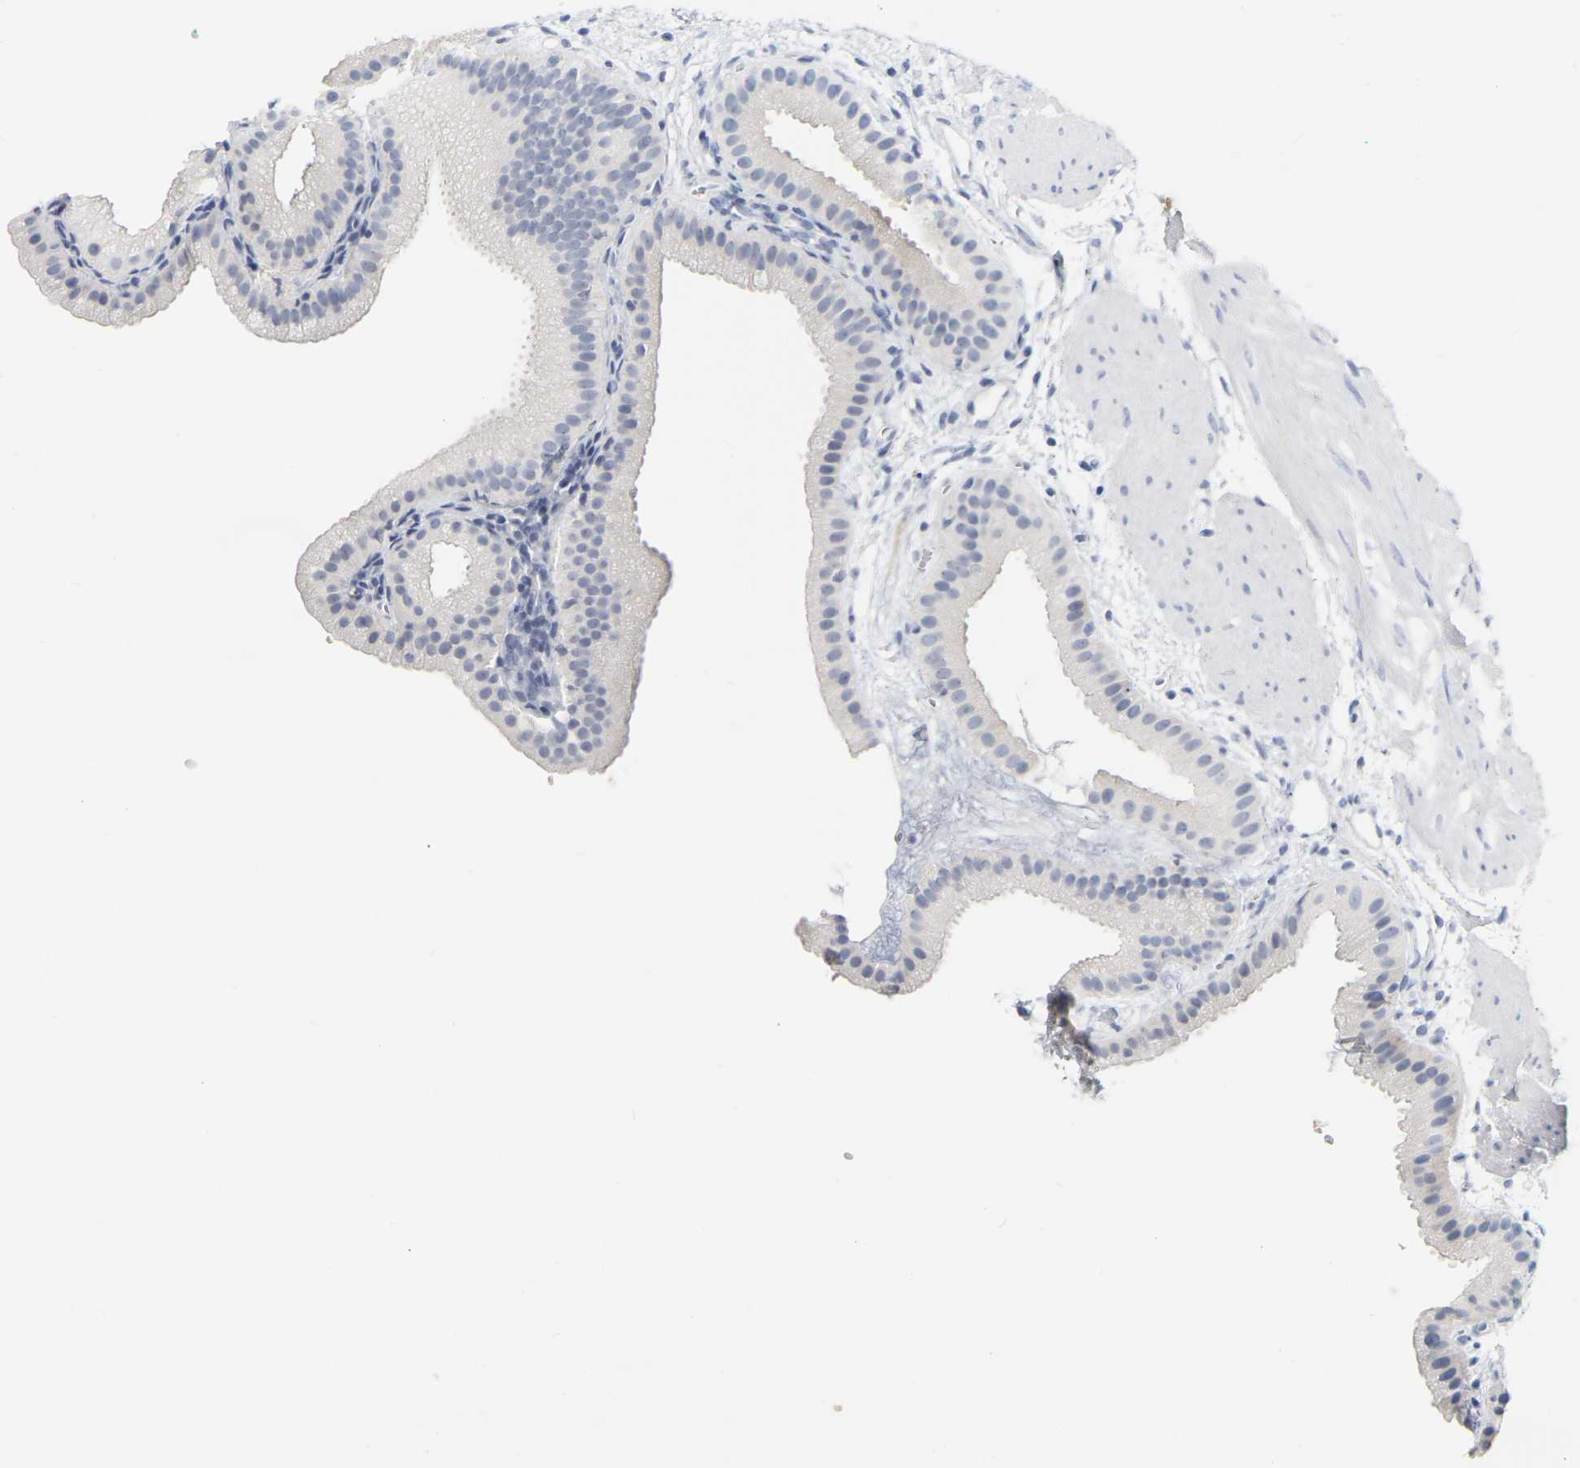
{"staining": {"intensity": "negative", "quantity": "none", "location": "none"}, "tissue": "gallbladder", "cell_type": "Glandular cells", "image_type": "normal", "snomed": [{"axis": "morphology", "description": "Normal tissue, NOS"}, {"axis": "topography", "description": "Gallbladder"}], "caption": "Immunohistochemistry of normal gallbladder shows no staining in glandular cells. (DAB (3,3'-diaminobenzidine) immunohistochemistry (IHC), high magnification).", "gene": "GNAS", "patient": {"sex": "female", "age": 64}}